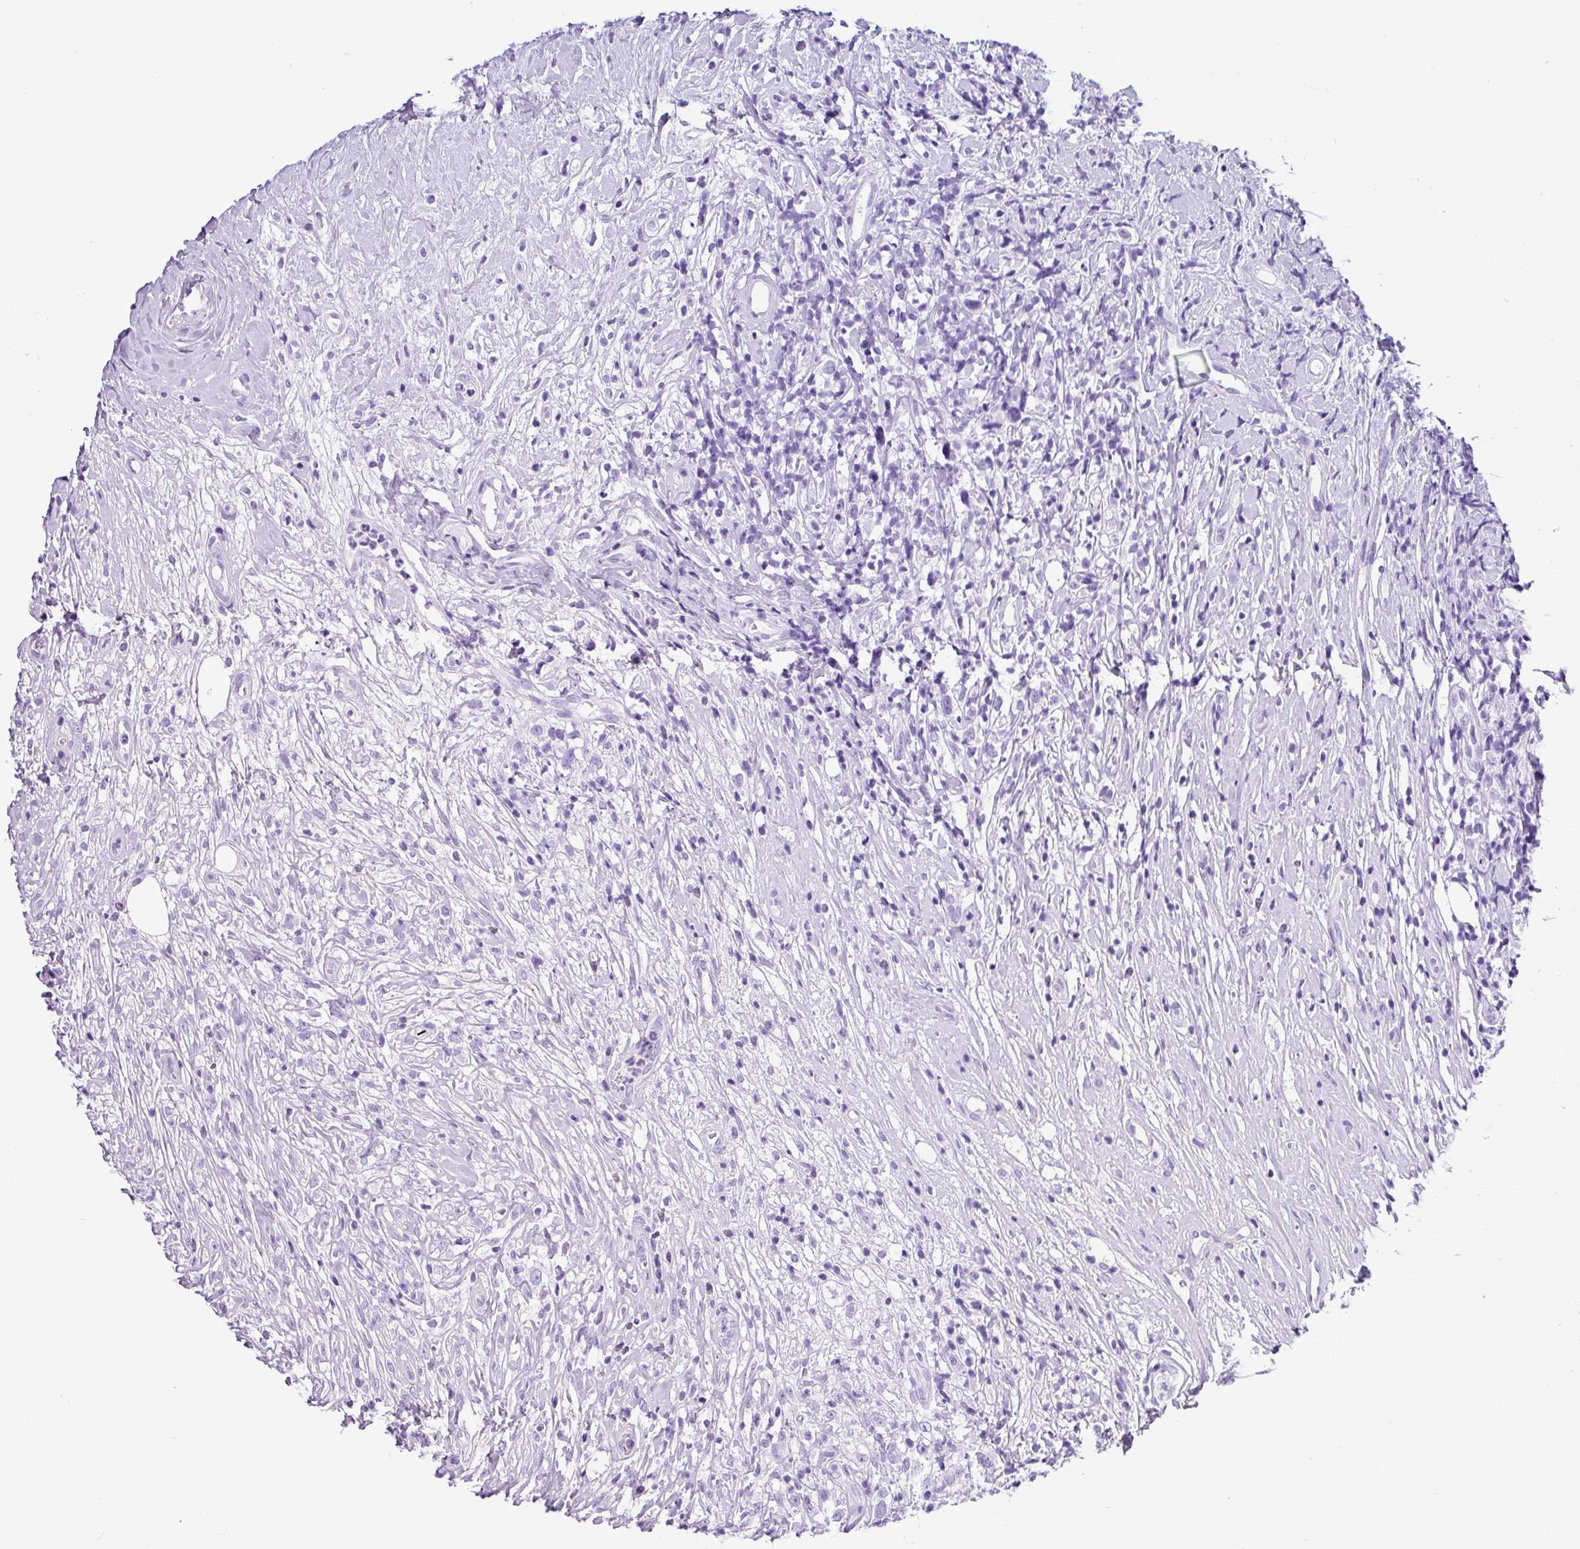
{"staining": {"intensity": "negative", "quantity": "none", "location": "none"}, "tissue": "lymphoma", "cell_type": "Tumor cells", "image_type": "cancer", "snomed": [{"axis": "morphology", "description": "Hodgkin's disease, NOS"}, {"axis": "topography", "description": "No Tissue"}], "caption": "This is an immunohistochemistry histopathology image of human Hodgkin's disease. There is no expression in tumor cells.", "gene": "ZG16", "patient": {"sex": "female", "age": 21}}